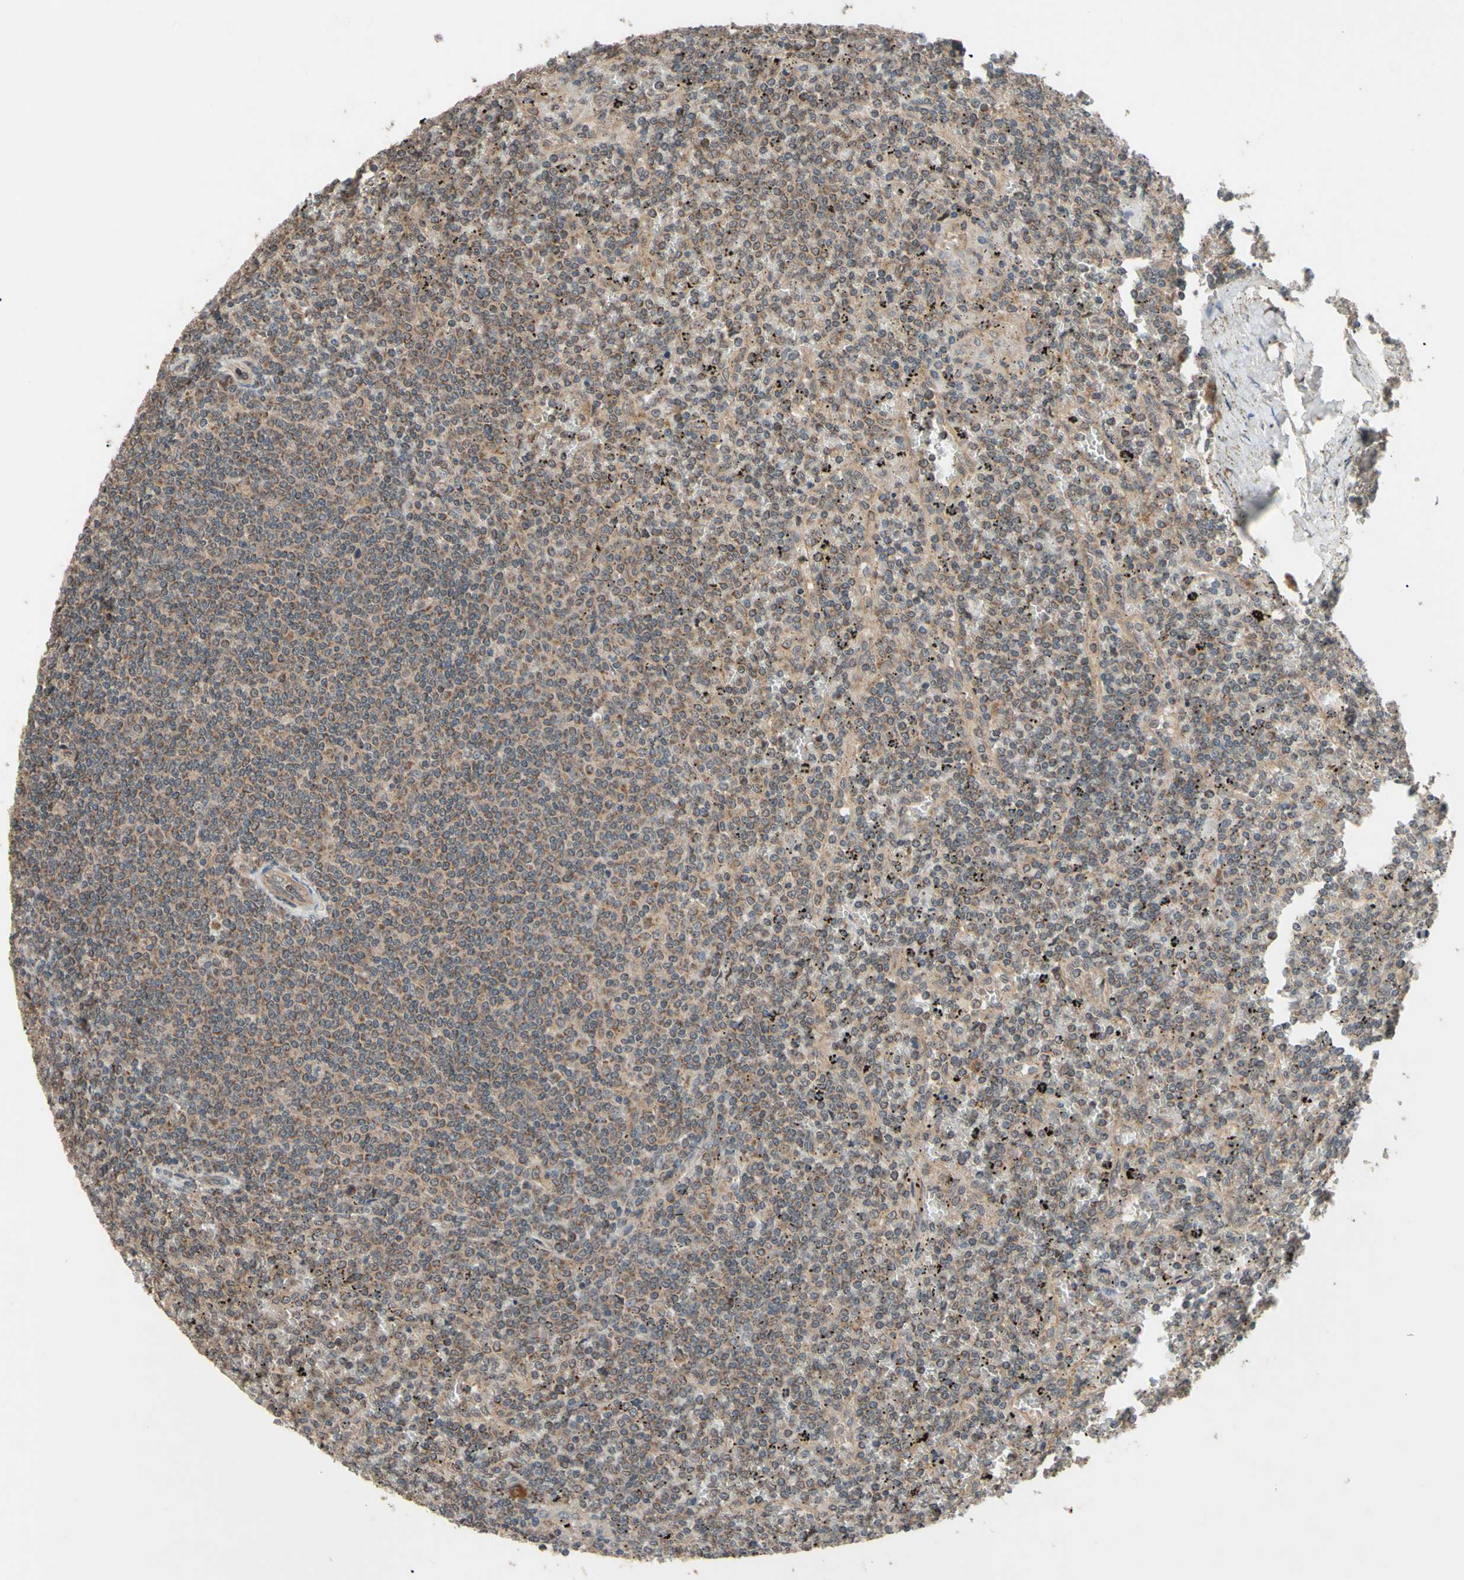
{"staining": {"intensity": "moderate", "quantity": "25%-75%", "location": "cytoplasmic/membranous"}, "tissue": "lymphoma", "cell_type": "Tumor cells", "image_type": "cancer", "snomed": [{"axis": "morphology", "description": "Malignant lymphoma, non-Hodgkin's type, Low grade"}, {"axis": "topography", "description": "Spleen"}], "caption": "Protein staining of lymphoma tissue shows moderate cytoplasmic/membranous expression in about 25%-75% of tumor cells. (Stains: DAB (3,3'-diaminobenzidine) in brown, nuclei in blue, Microscopy: brightfield microscopy at high magnification).", "gene": "CD164", "patient": {"sex": "female", "age": 19}}